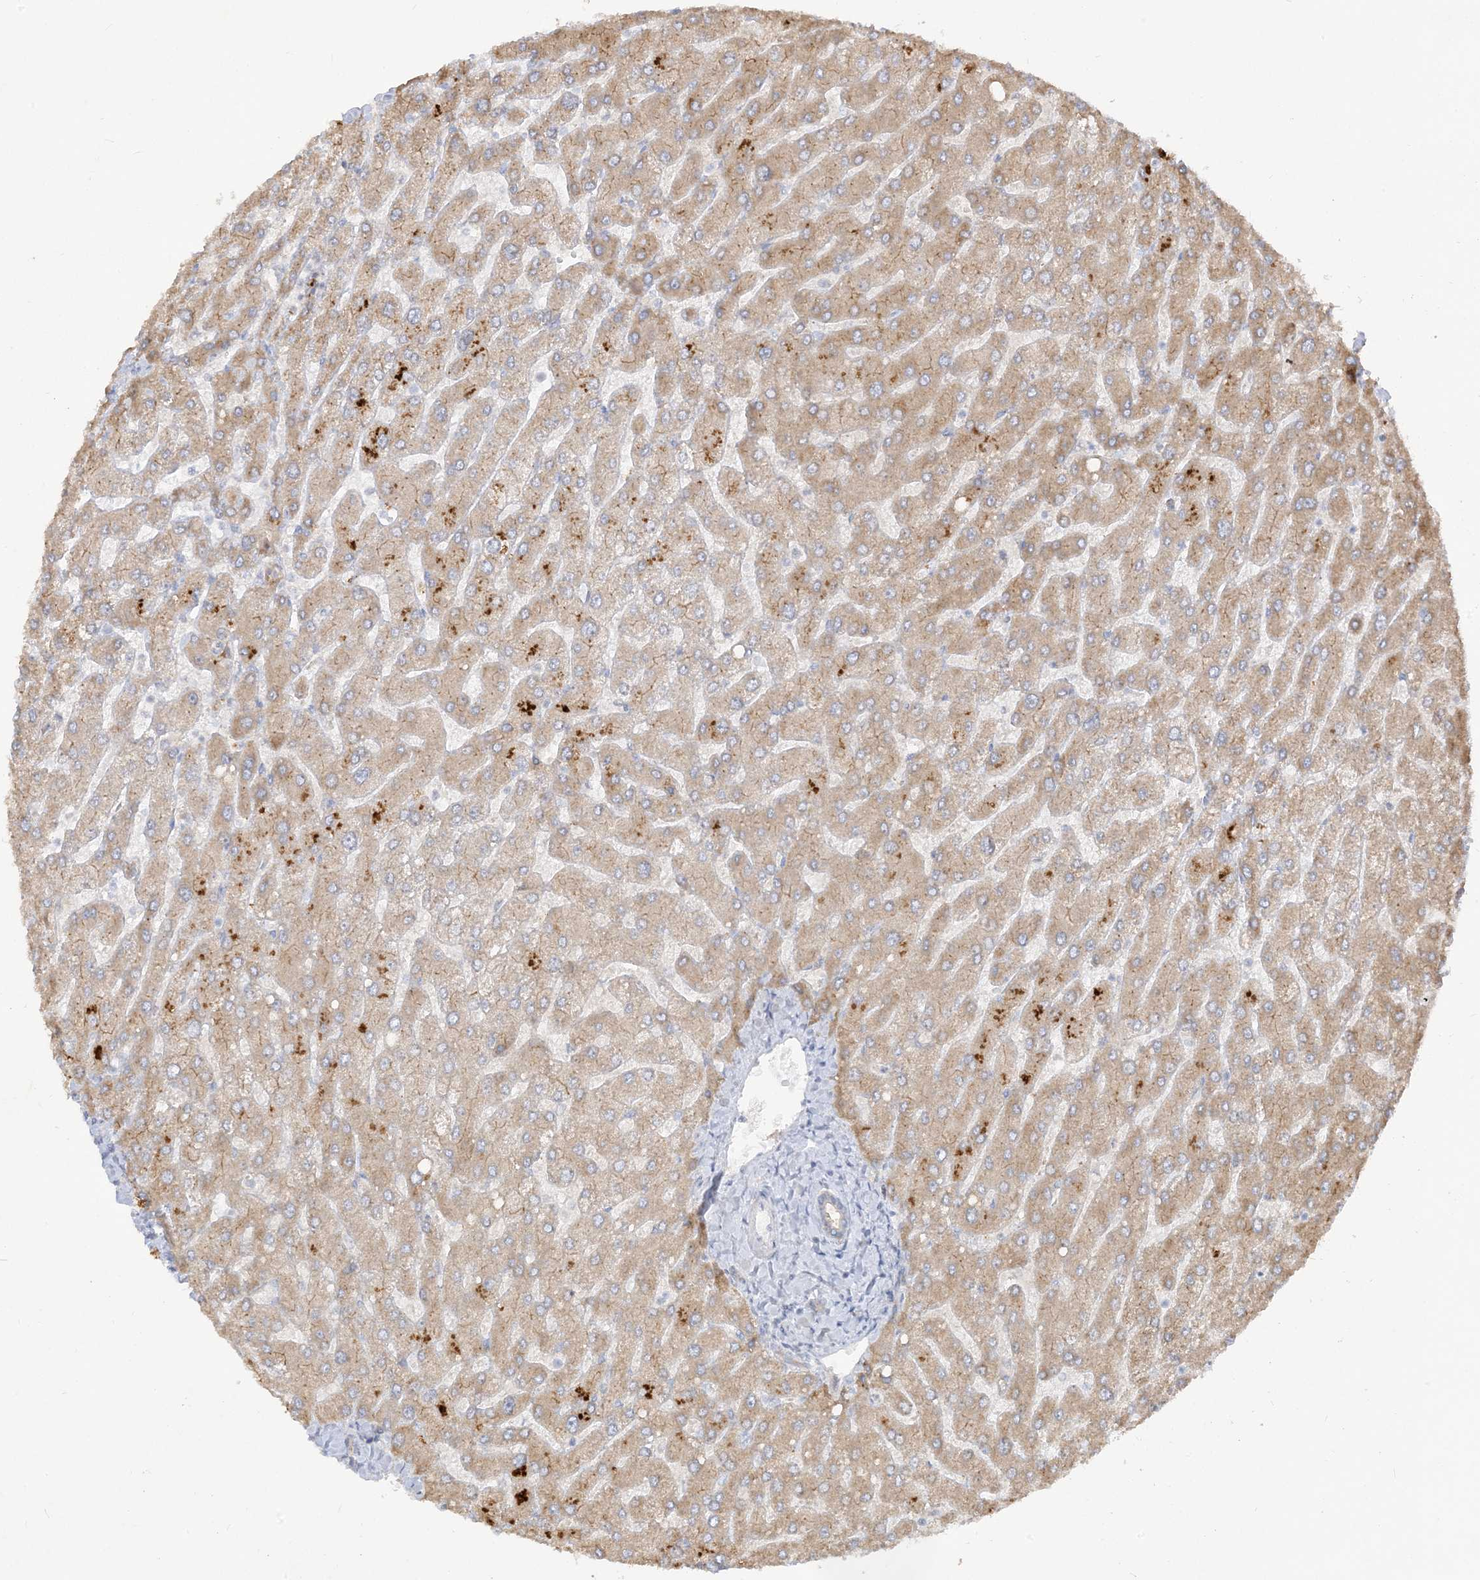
{"staining": {"intensity": "negative", "quantity": "none", "location": "none"}, "tissue": "liver", "cell_type": "Cholangiocytes", "image_type": "normal", "snomed": [{"axis": "morphology", "description": "Normal tissue, NOS"}, {"axis": "topography", "description": "Liver"}], "caption": "High magnification brightfield microscopy of benign liver stained with DAB (brown) and counterstained with hematoxylin (blue): cholangiocytes show no significant expression. Brightfield microscopy of IHC stained with DAB (3,3'-diaminobenzidine) (brown) and hematoxylin (blue), captured at high magnification.", "gene": "LOXL3", "patient": {"sex": "male", "age": 55}}